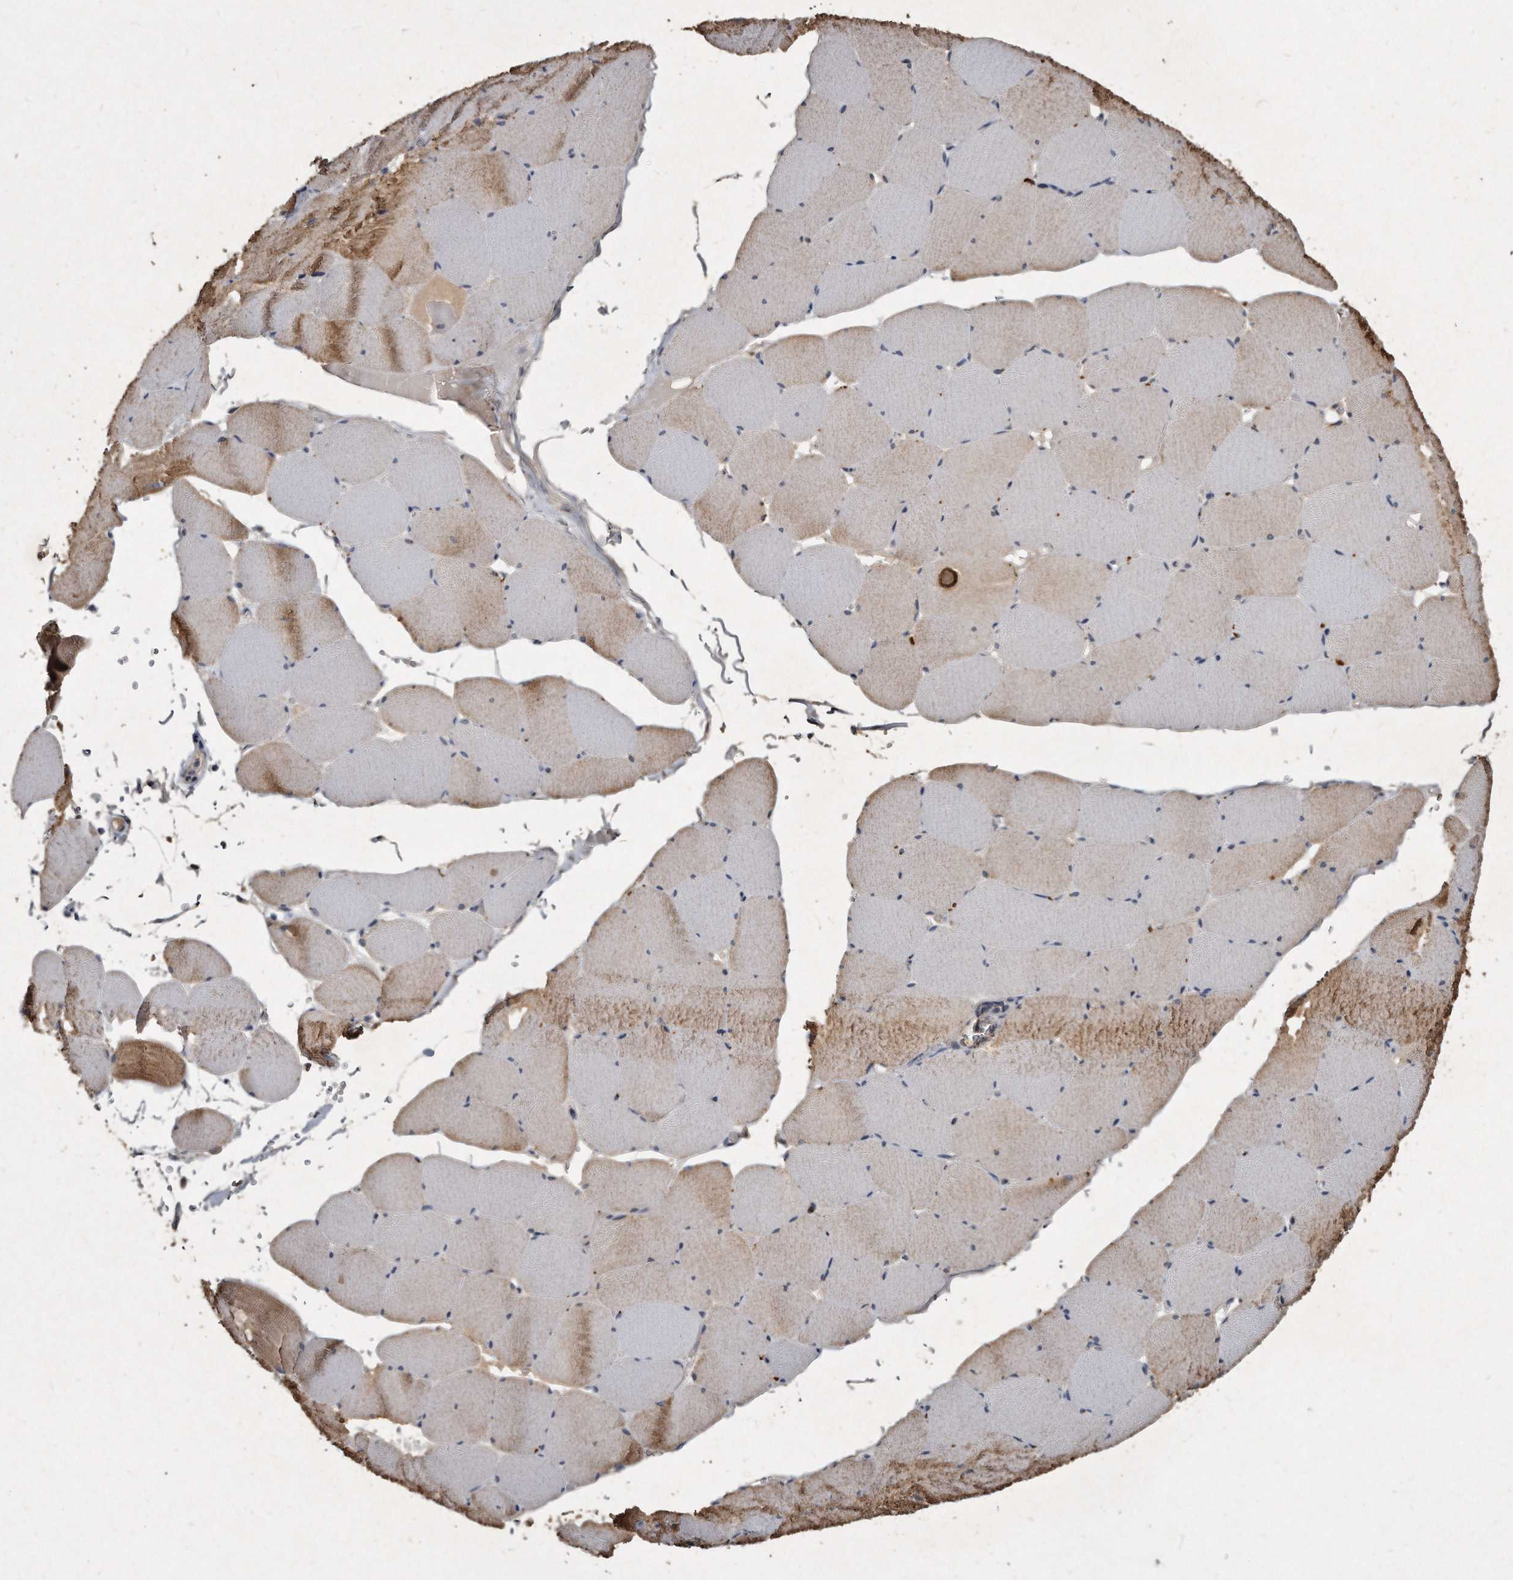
{"staining": {"intensity": "moderate", "quantity": "25%-75%", "location": "cytoplasmic/membranous"}, "tissue": "skeletal muscle", "cell_type": "Myocytes", "image_type": "normal", "snomed": [{"axis": "morphology", "description": "Normal tissue, NOS"}, {"axis": "topography", "description": "Skeletal muscle"}, {"axis": "topography", "description": "Head-Neck"}], "caption": "Skeletal muscle stained for a protein exhibits moderate cytoplasmic/membranous positivity in myocytes. (brown staining indicates protein expression, while blue staining denotes nuclei).", "gene": "KLHDC3", "patient": {"sex": "male", "age": 66}}